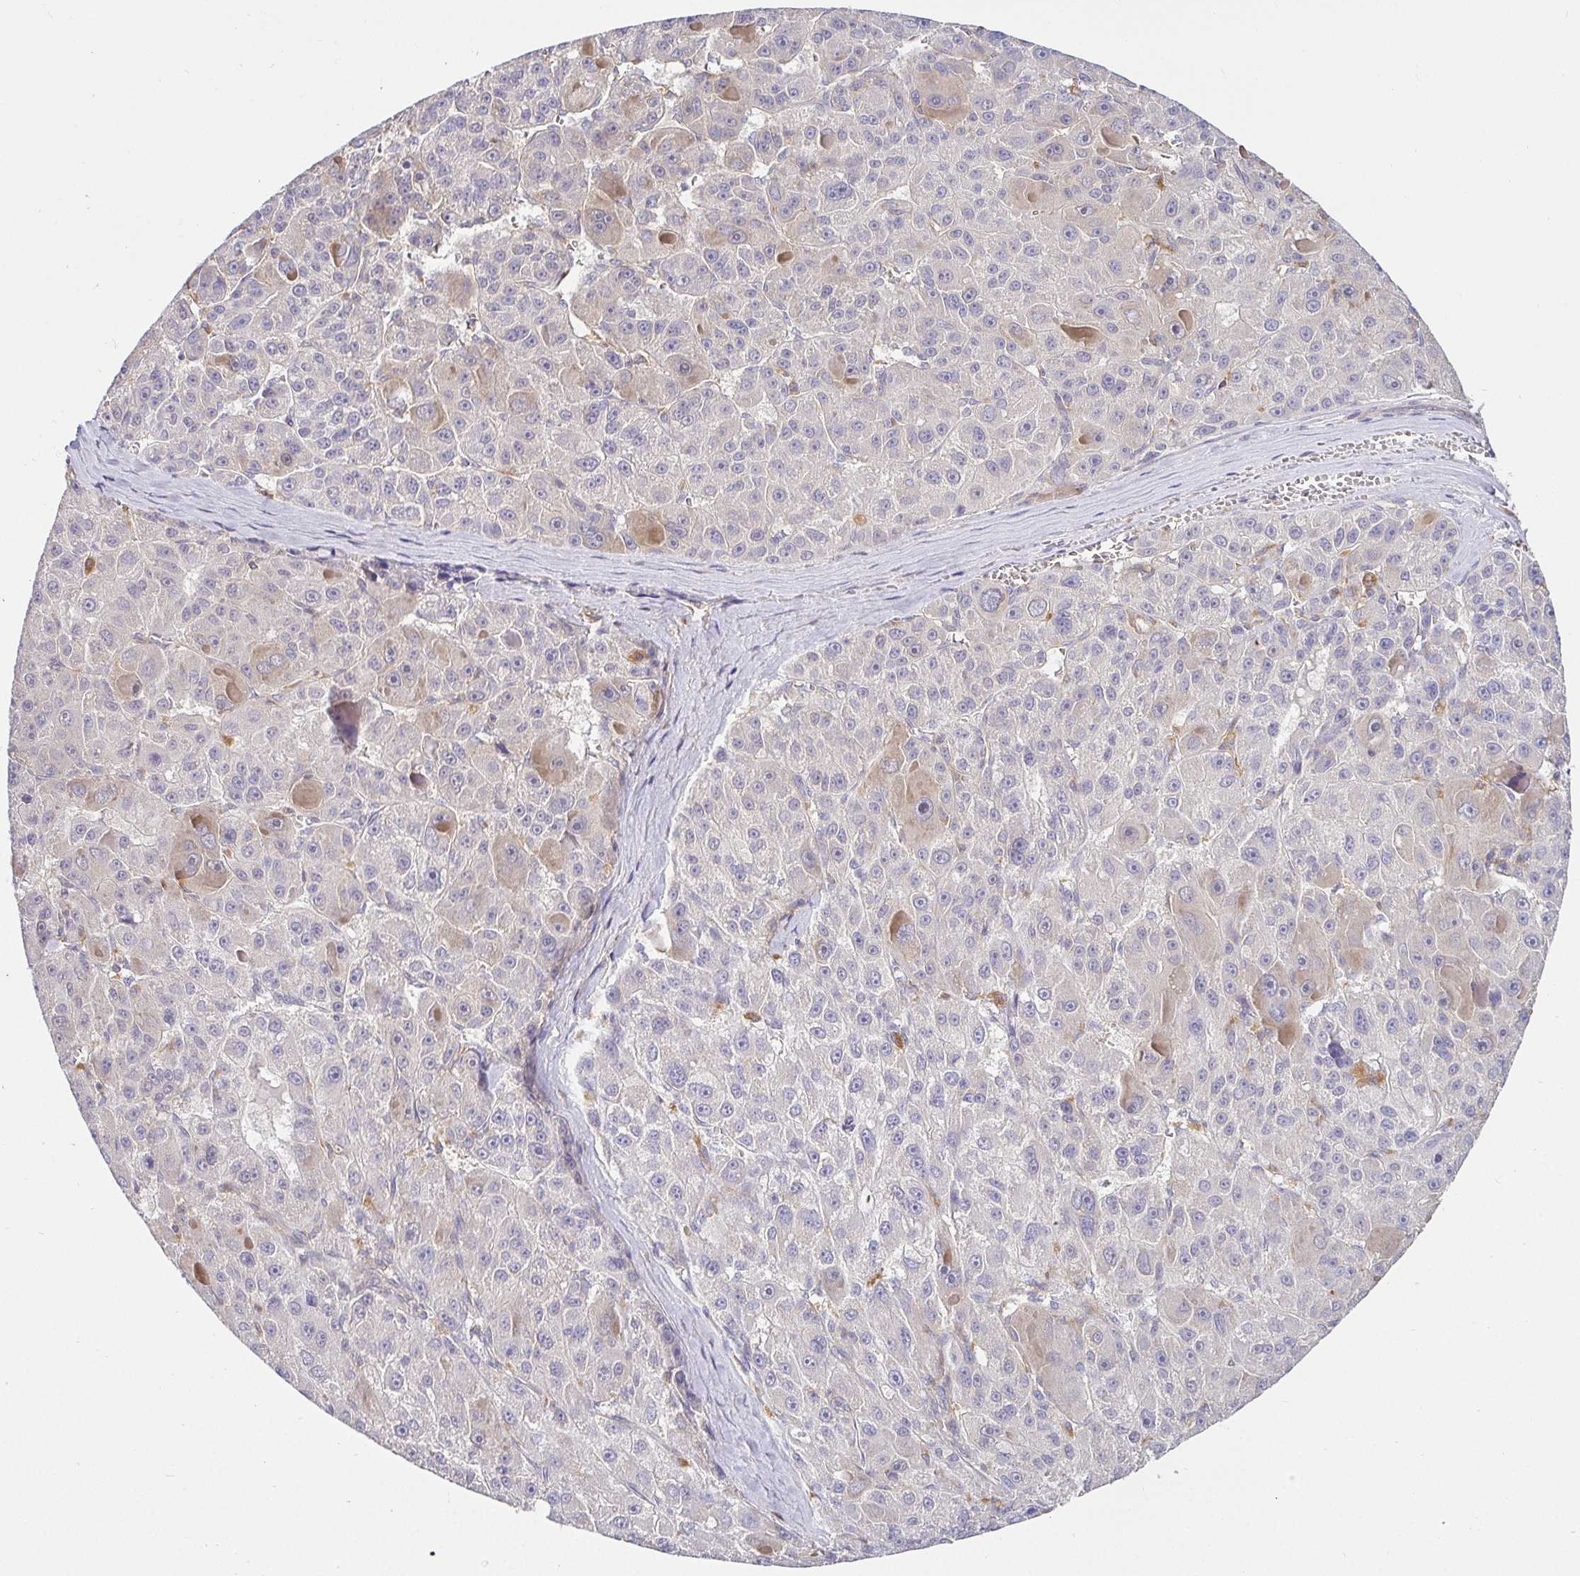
{"staining": {"intensity": "negative", "quantity": "none", "location": "none"}, "tissue": "liver cancer", "cell_type": "Tumor cells", "image_type": "cancer", "snomed": [{"axis": "morphology", "description": "Carcinoma, Hepatocellular, NOS"}, {"axis": "topography", "description": "Liver"}], "caption": "Tumor cells are negative for brown protein staining in hepatocellular carcinoma (liver). Nuclei are stained in blue.", "gene": "ATP6V1F", "patient": {"sex": "male", "age": 76}}